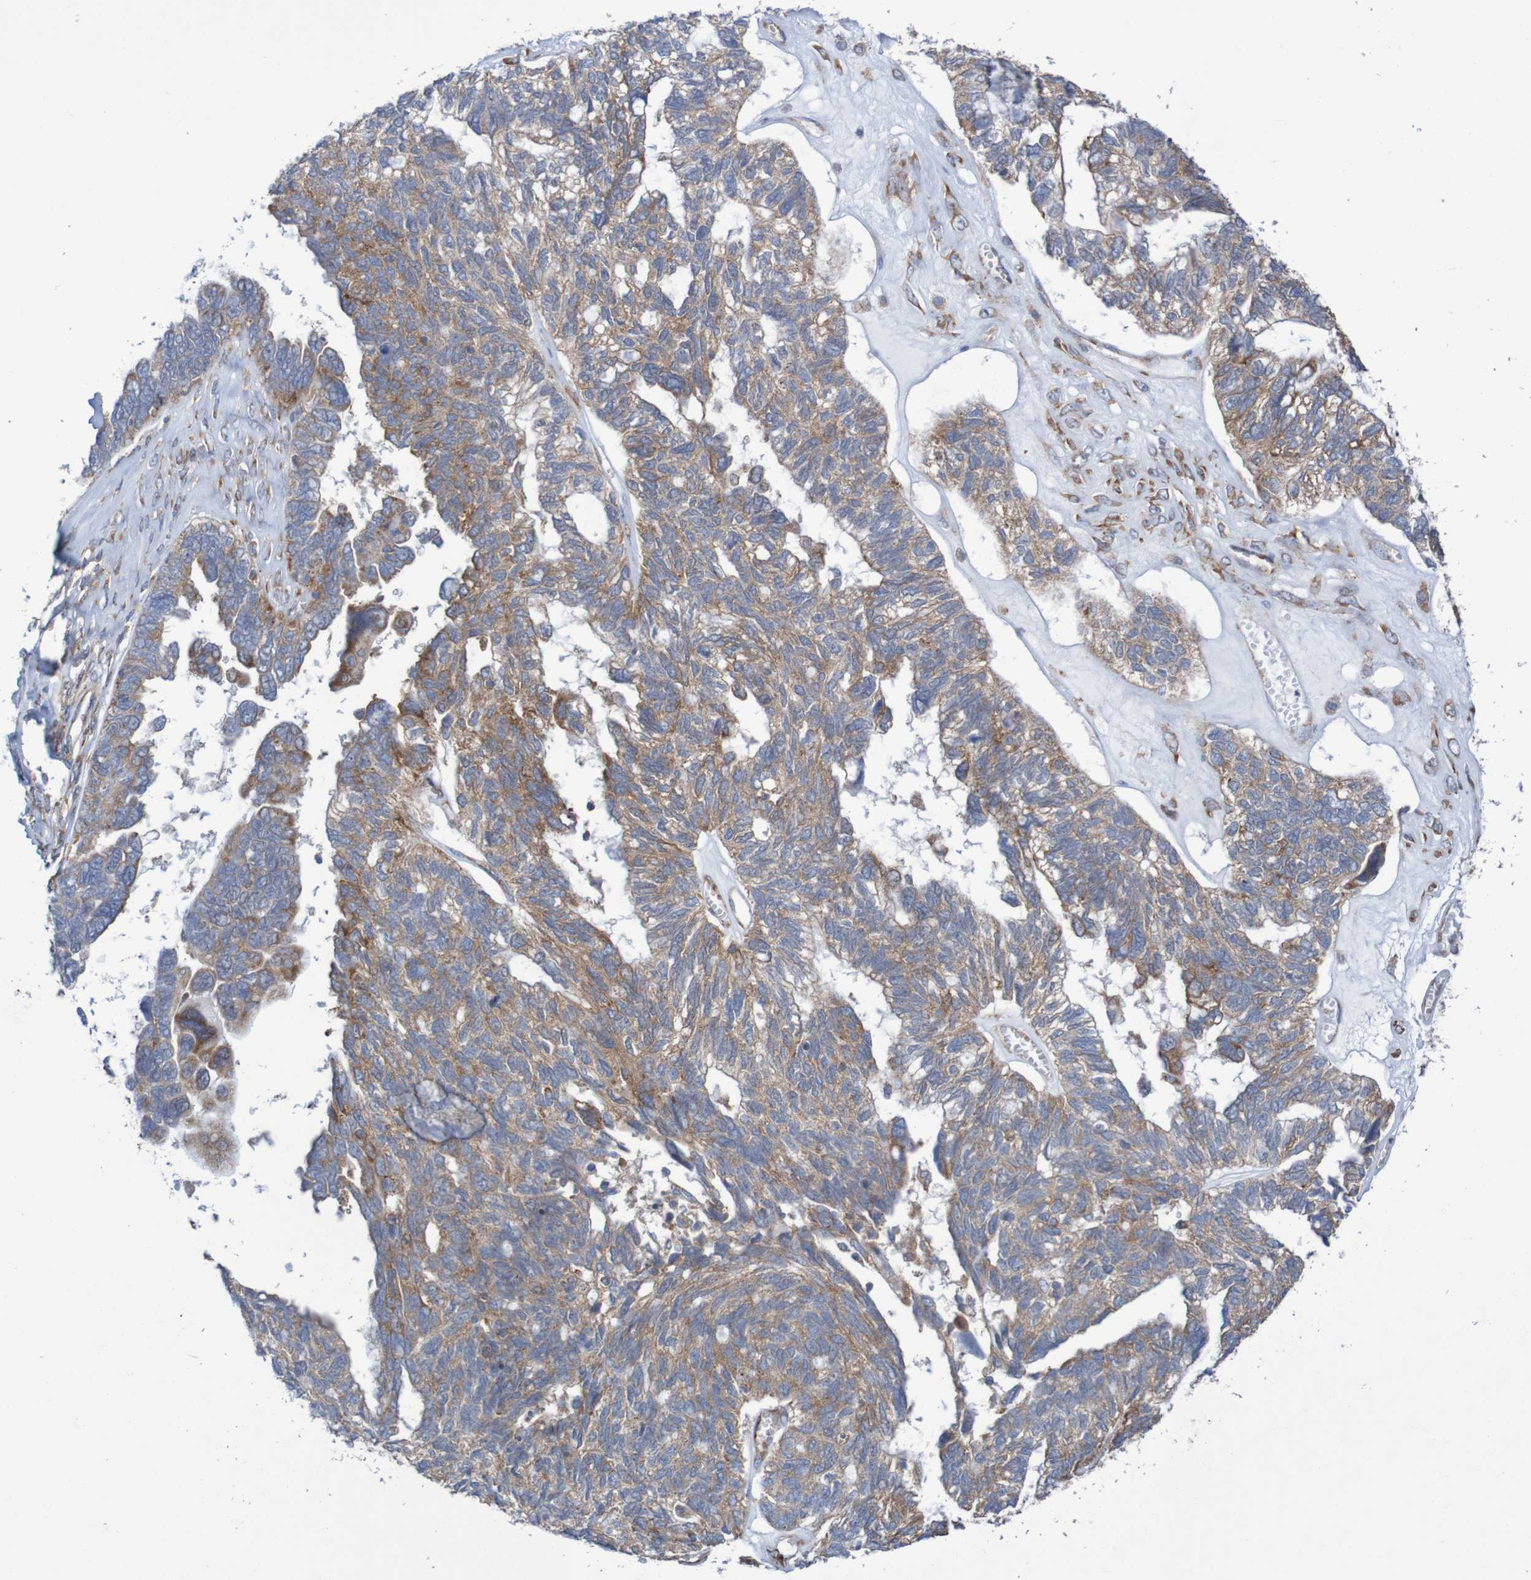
{"staining": {"intensity": "moderate", "quantity": ">75%", "location": "cytoplasmic/membranous"}, "tissue": "ovarian cancer", "cell_type": "Tumor cells", "image_type": "cancer", "snomed": [{"axis": "morphology", "description": "Cystadenocarcinoma, serous, NOS"}, {"axis": "topography", "description": "Ovary"}], "caption": "Protein analysis of serous cystadenocarcinoma (ovarian) tissue demonstrates moderate cytoplasmic/membranous expression in about >75% of tumor cells.", "gene": "FXR2", "patient": {"sex": "female", "age": 79}}